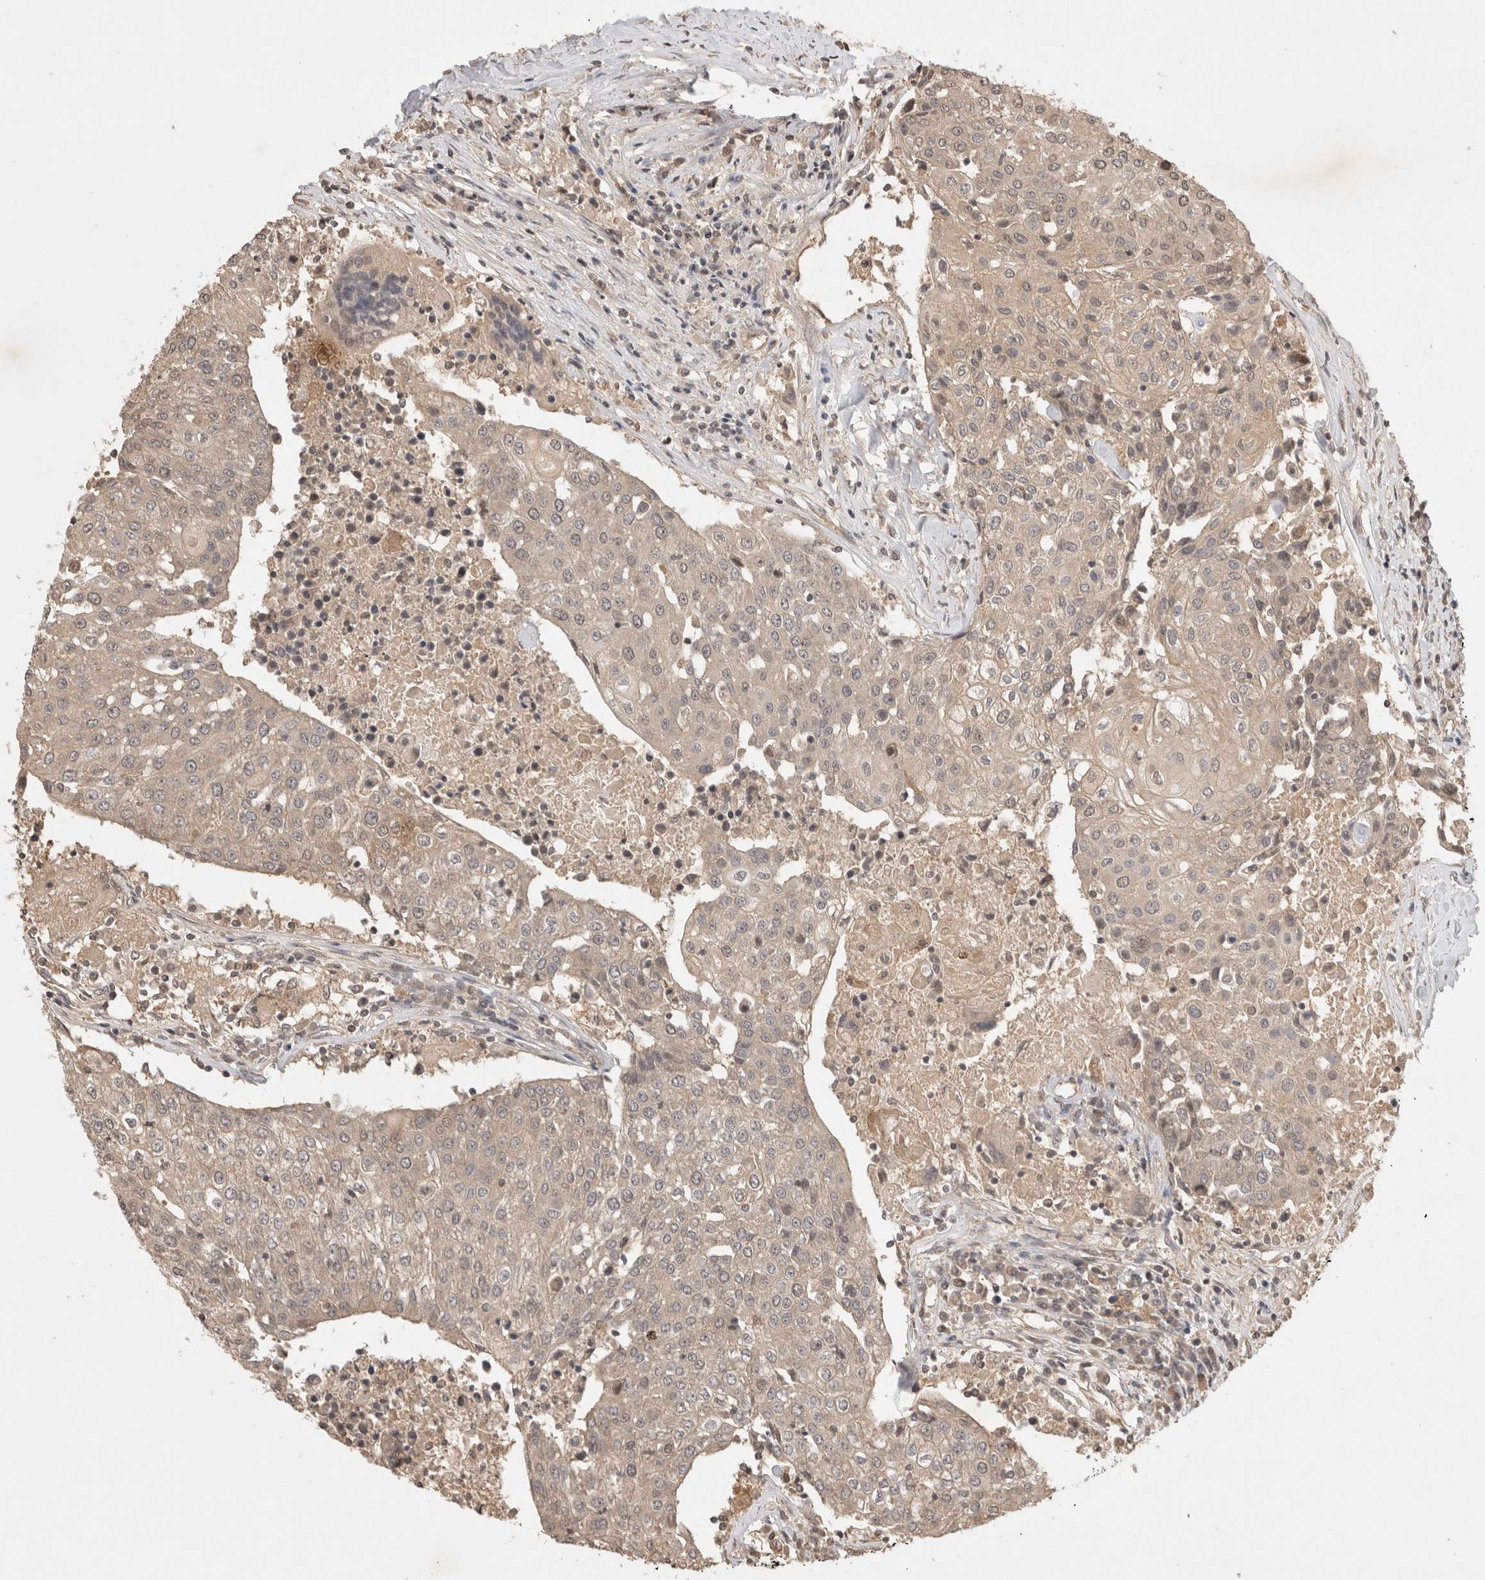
{"staining": {"intensity": "weak", "quantity": ">75%", "location": "cytoplasmic/membranous"}, "tissue": "urothelial cancer", "cell_type": "Tumor cells", "image_type": "cancer", "snomed": [{"axis": "morphology", "description": "Urothelial carcinoma, High grade"}, {"axis": "topography", "description": "Urinary bladder"}], "caption": "A brown stain shows weak cytoplasmic/membranous expression of a protein in human high-grade urothelial carcinoma tumor cells.", "gene": "PRMT3", "patient": {"sex": "female", "age": 85}}